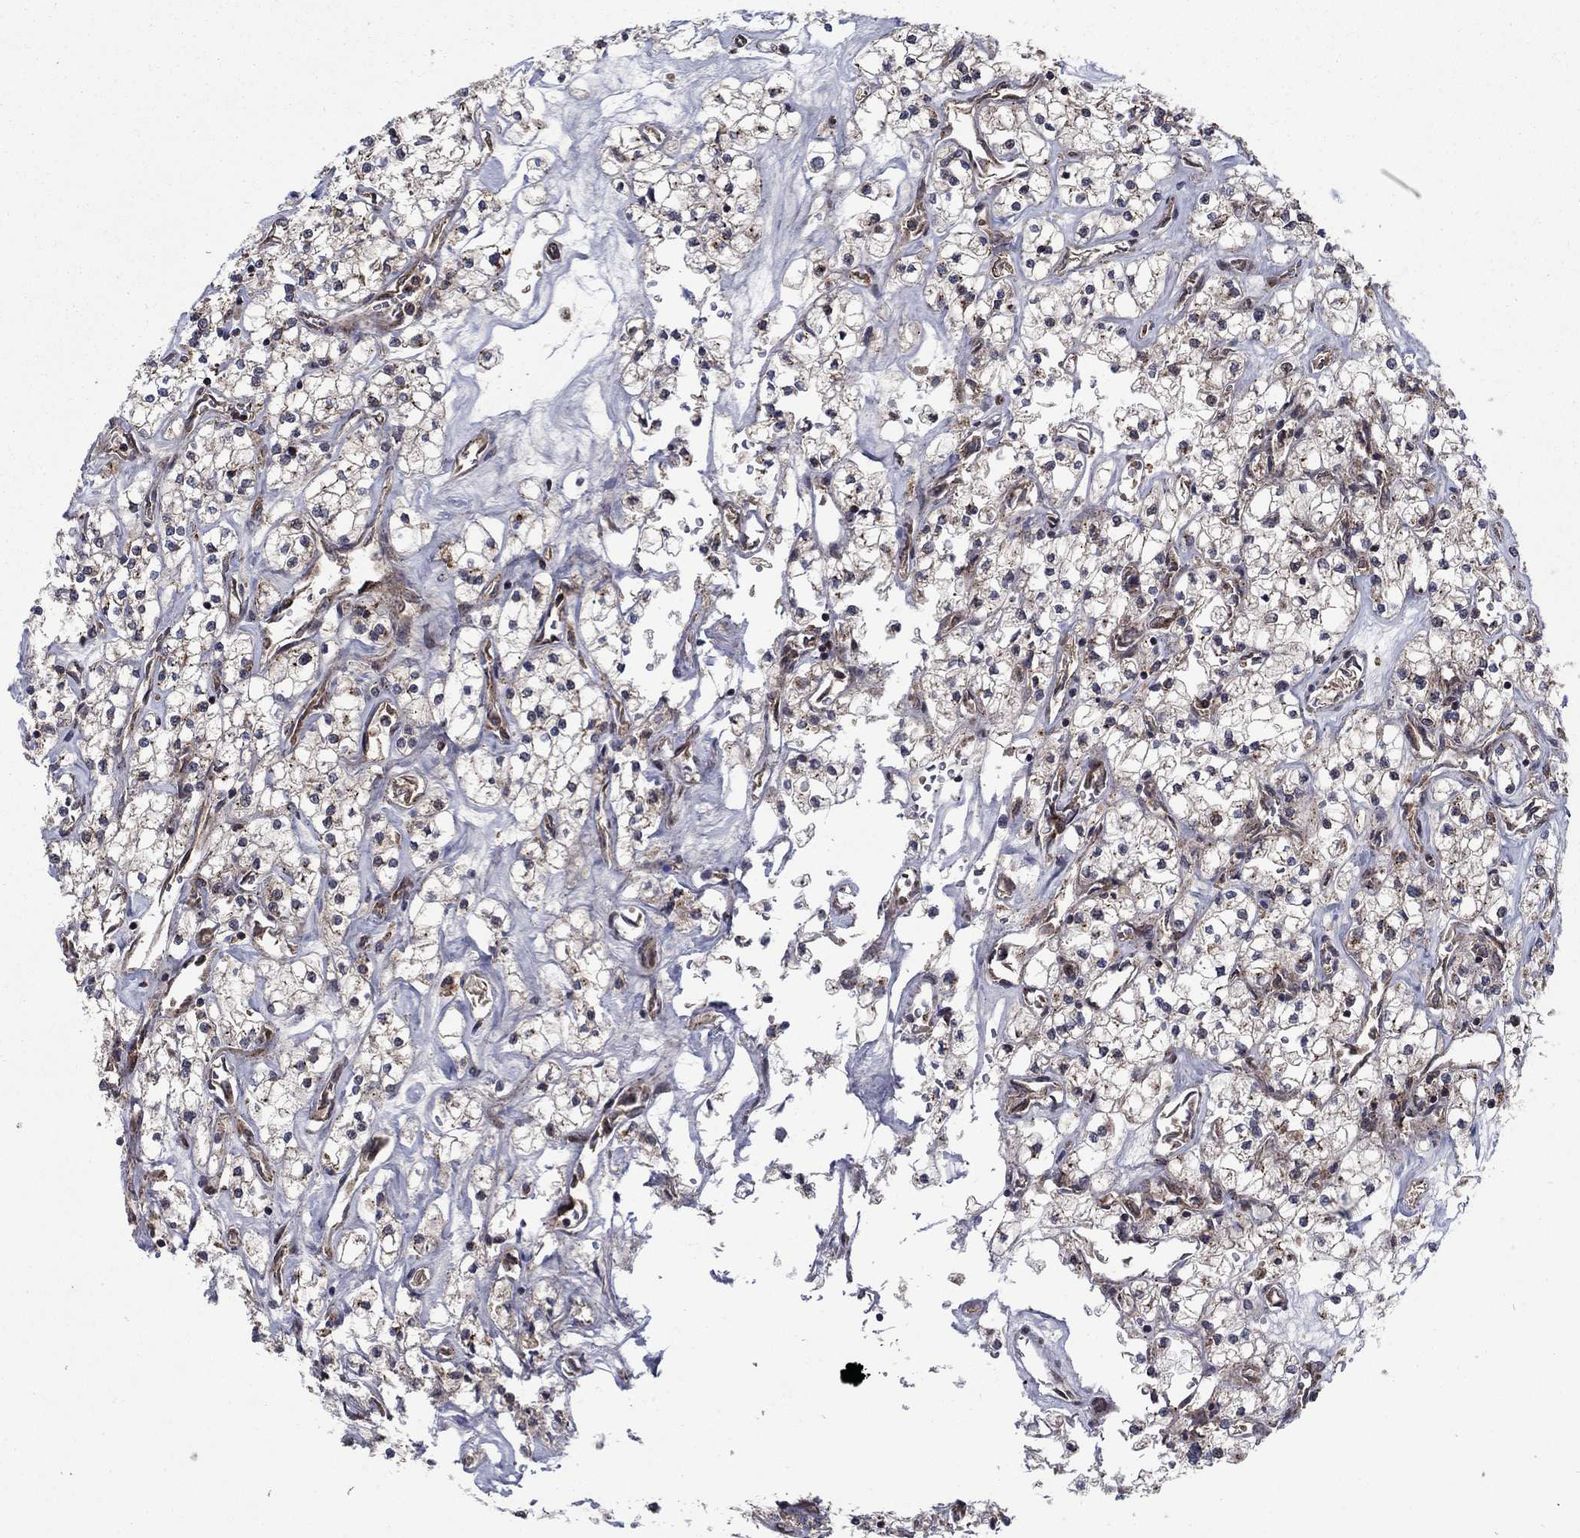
{"staining": {"intensity": "moderate", "quantity": "<25%", "location": "cytoplasmic/membranous"}, "tissue": "renal cancer", "cell_type": "Tumor cells", "image_type": "cancer", "snomed": [{"axis": "morphology", "description": "Adenocarcinoma, NOS"}, {"axis": "topography", "description": "Kidney"}], "caption": "An image of renal adenocarcinoma stained for a protein demonstrates moderate cytoplasmic/membranous brown staining in tumor cells.", "gene": "IFI35", "patient": {"sex": "male", "age": 80}}